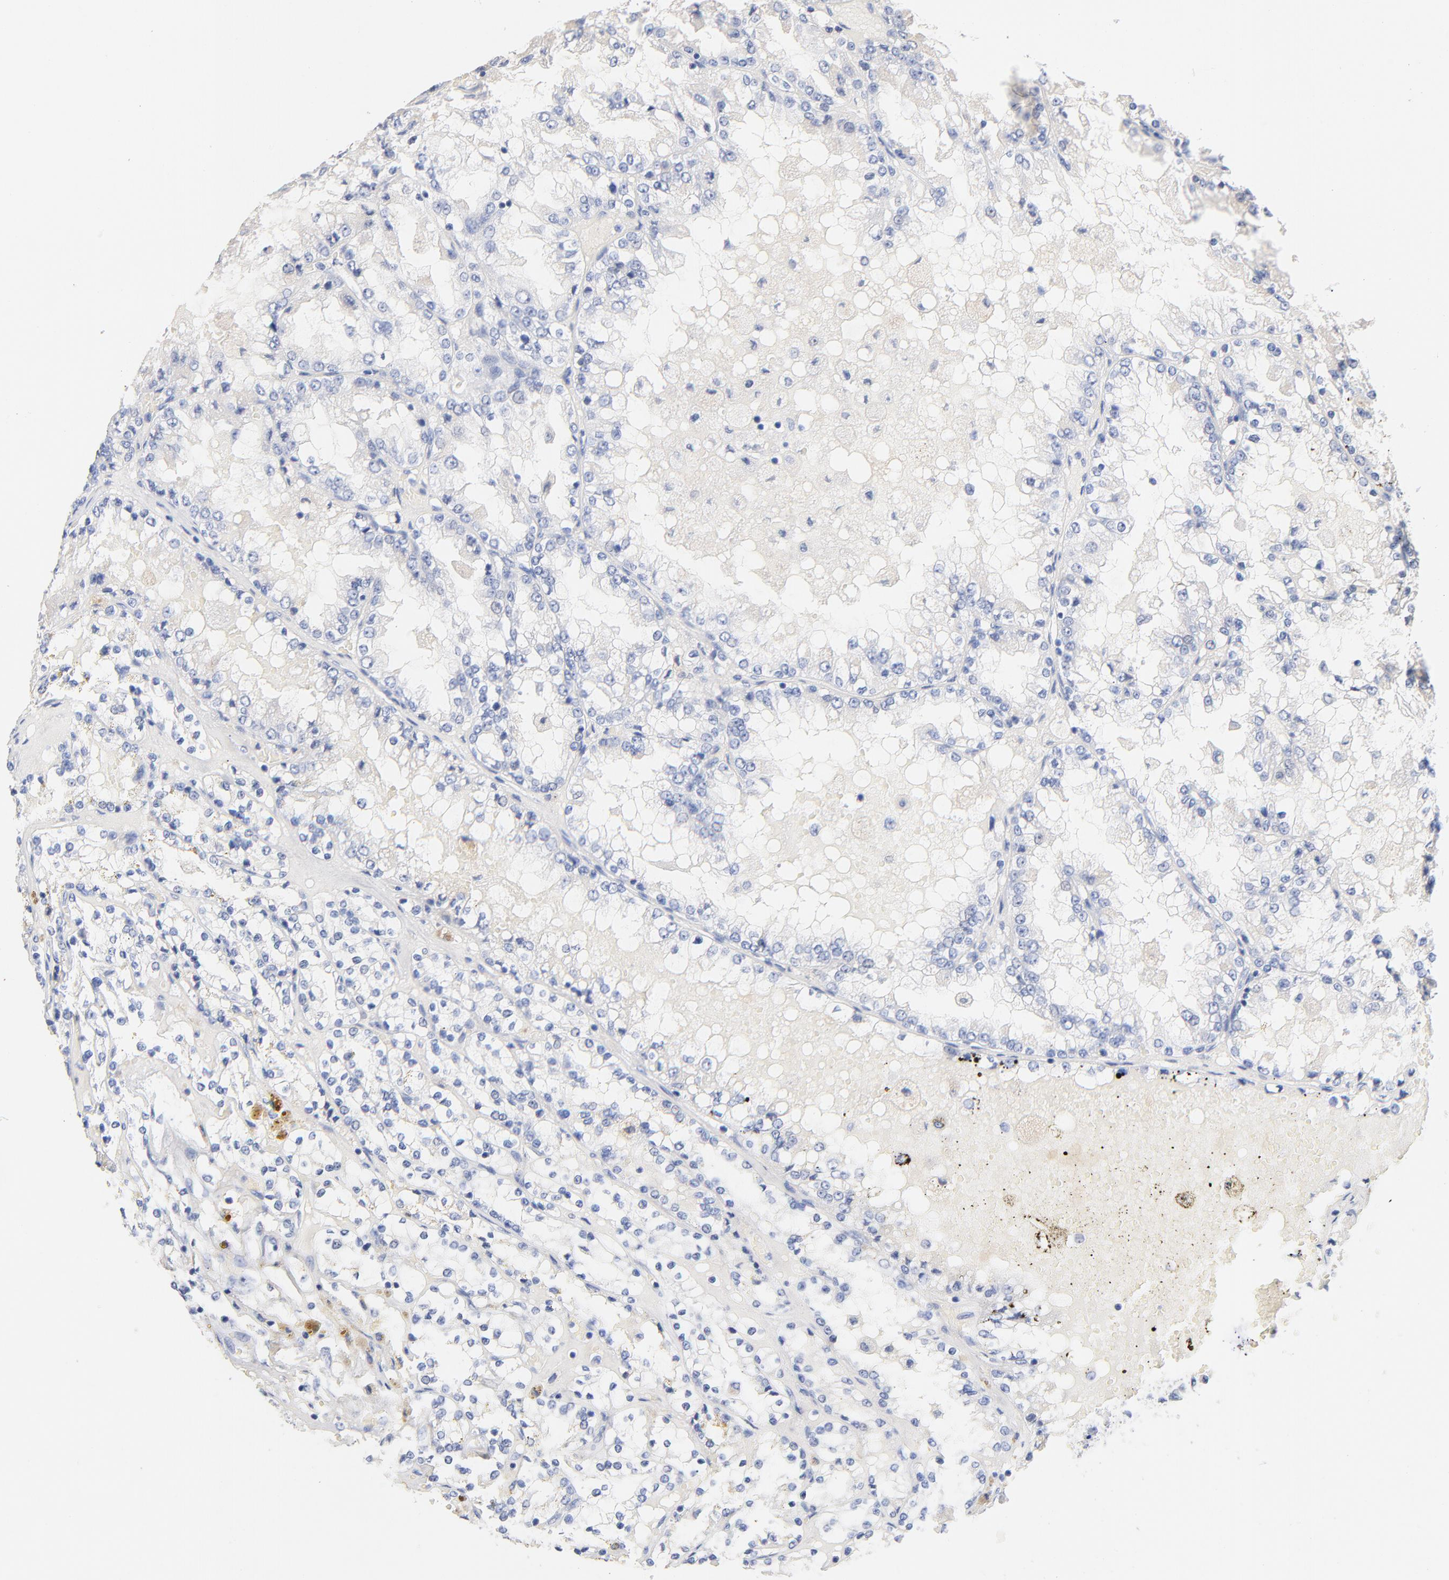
{"staining": {"intensity": "negative", "quantity": "none", "location": "none"}, "tissue": "renal cancer", "cell_type": "Tumor cells", "image_type": "cancer", "snomed": [{"axis": "morphology", "description": "Adenocarcinoma, NOS"}, {"axis": "topography", "description": "Kidney"}], "caption": "The image demonstrates no staining of tumor cells in renal adenocarcinoma. (Immunohistochemistry (ihc), brightfield microscopy, high magnification).", "gene": "CPS1", "patient": {"sex": "female", "age": 56}}